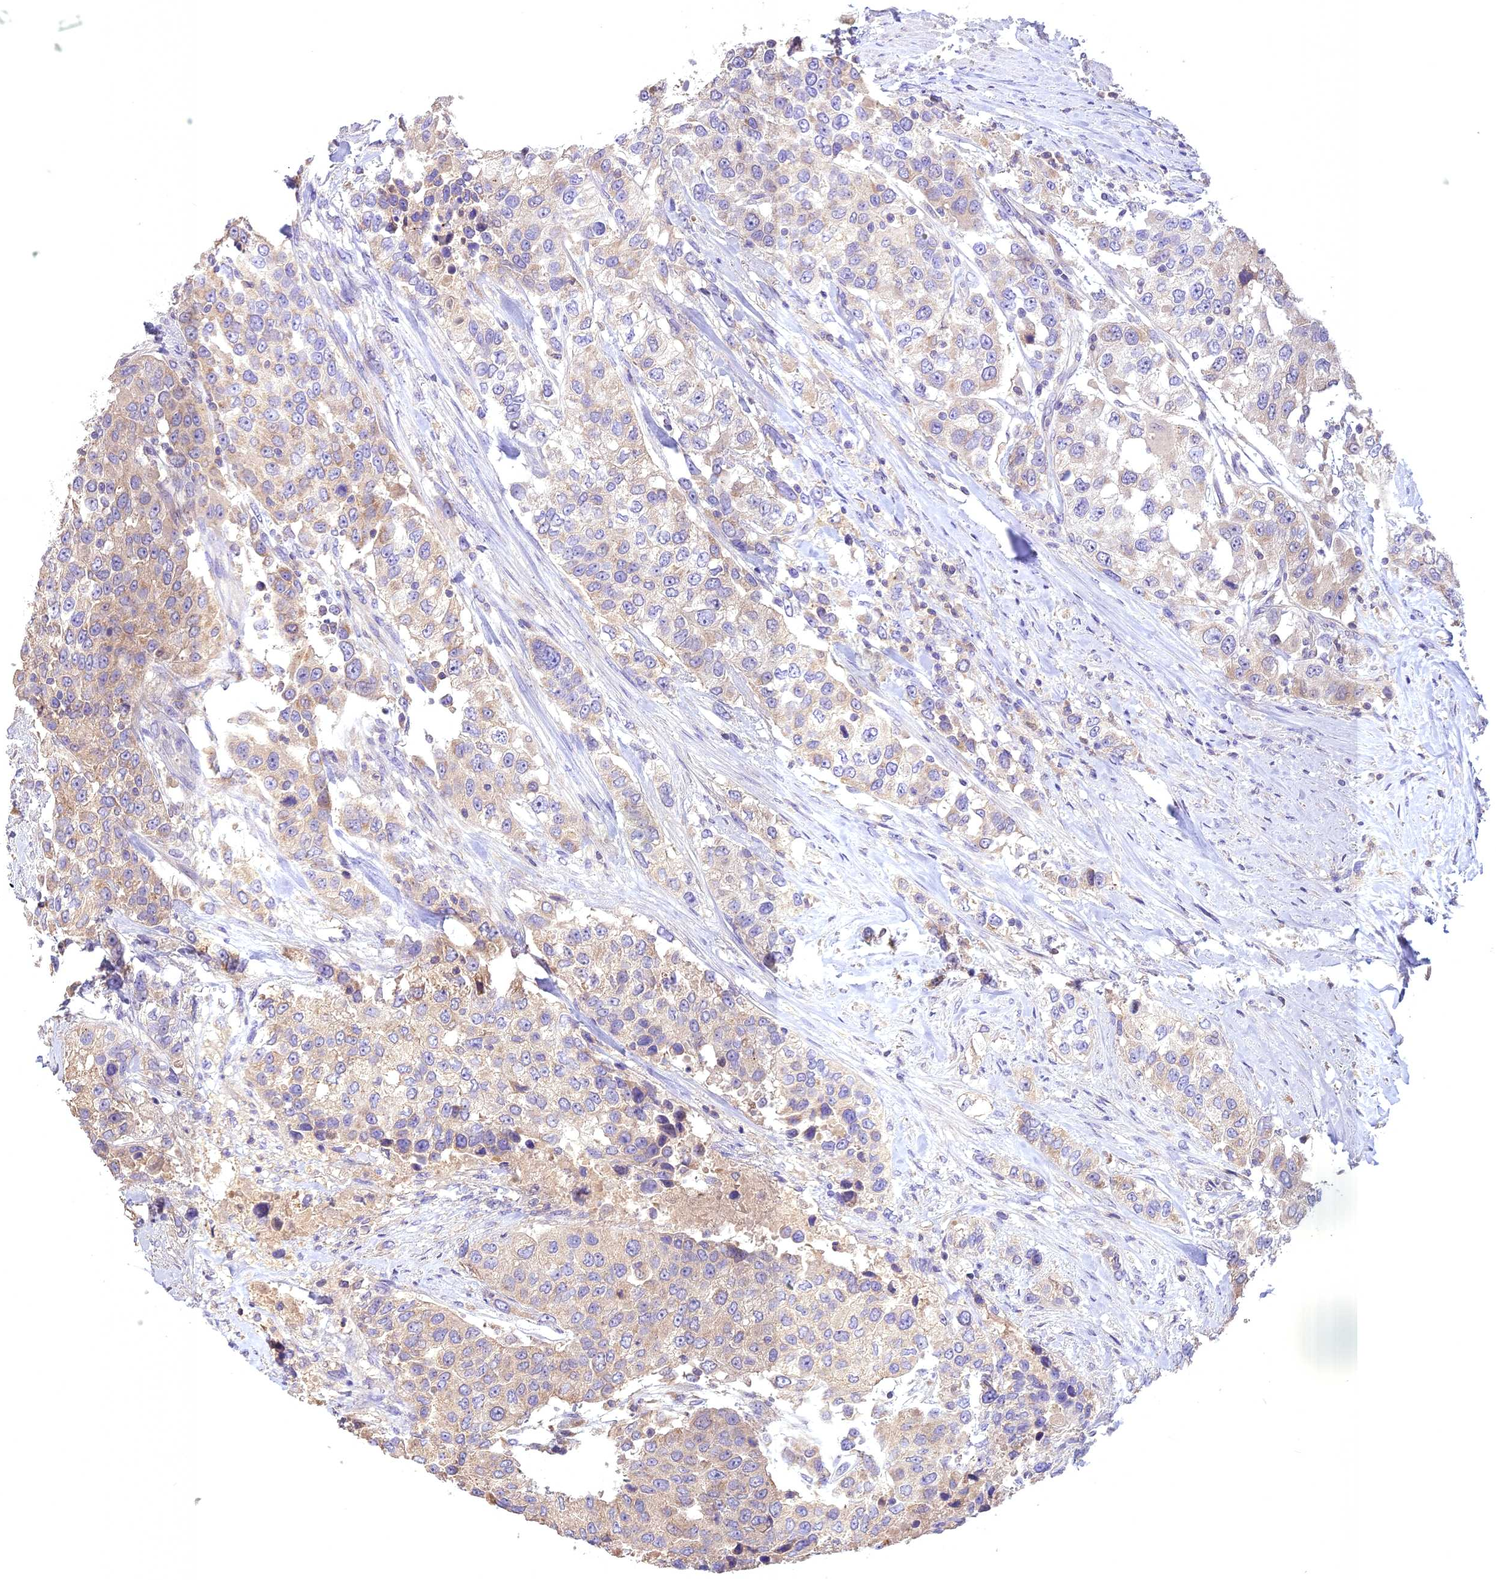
{"staining": {"intensity": "weak", "quantity": "25%-75%", "location": "cytoplasmic/membranous"}, "tissue": "urothelial cancer", "cell_type": "Tumor cells", "image_type": "cancer", "snomed": [{"axis": "morphology", "description": "Urothelial carcinoma, High grade"}, {"axis": "topography", "description": "Urinary bladder"}], "caption": "Urothelial carcinoma (high-grade) tissue shows weak cytoplasmic/membranous positivity in about 25%-75% of tumor cells, visualized by immunohistochemistry.", "gene": "NUDT8", "patient": {"sex": "female", "age": 80}}